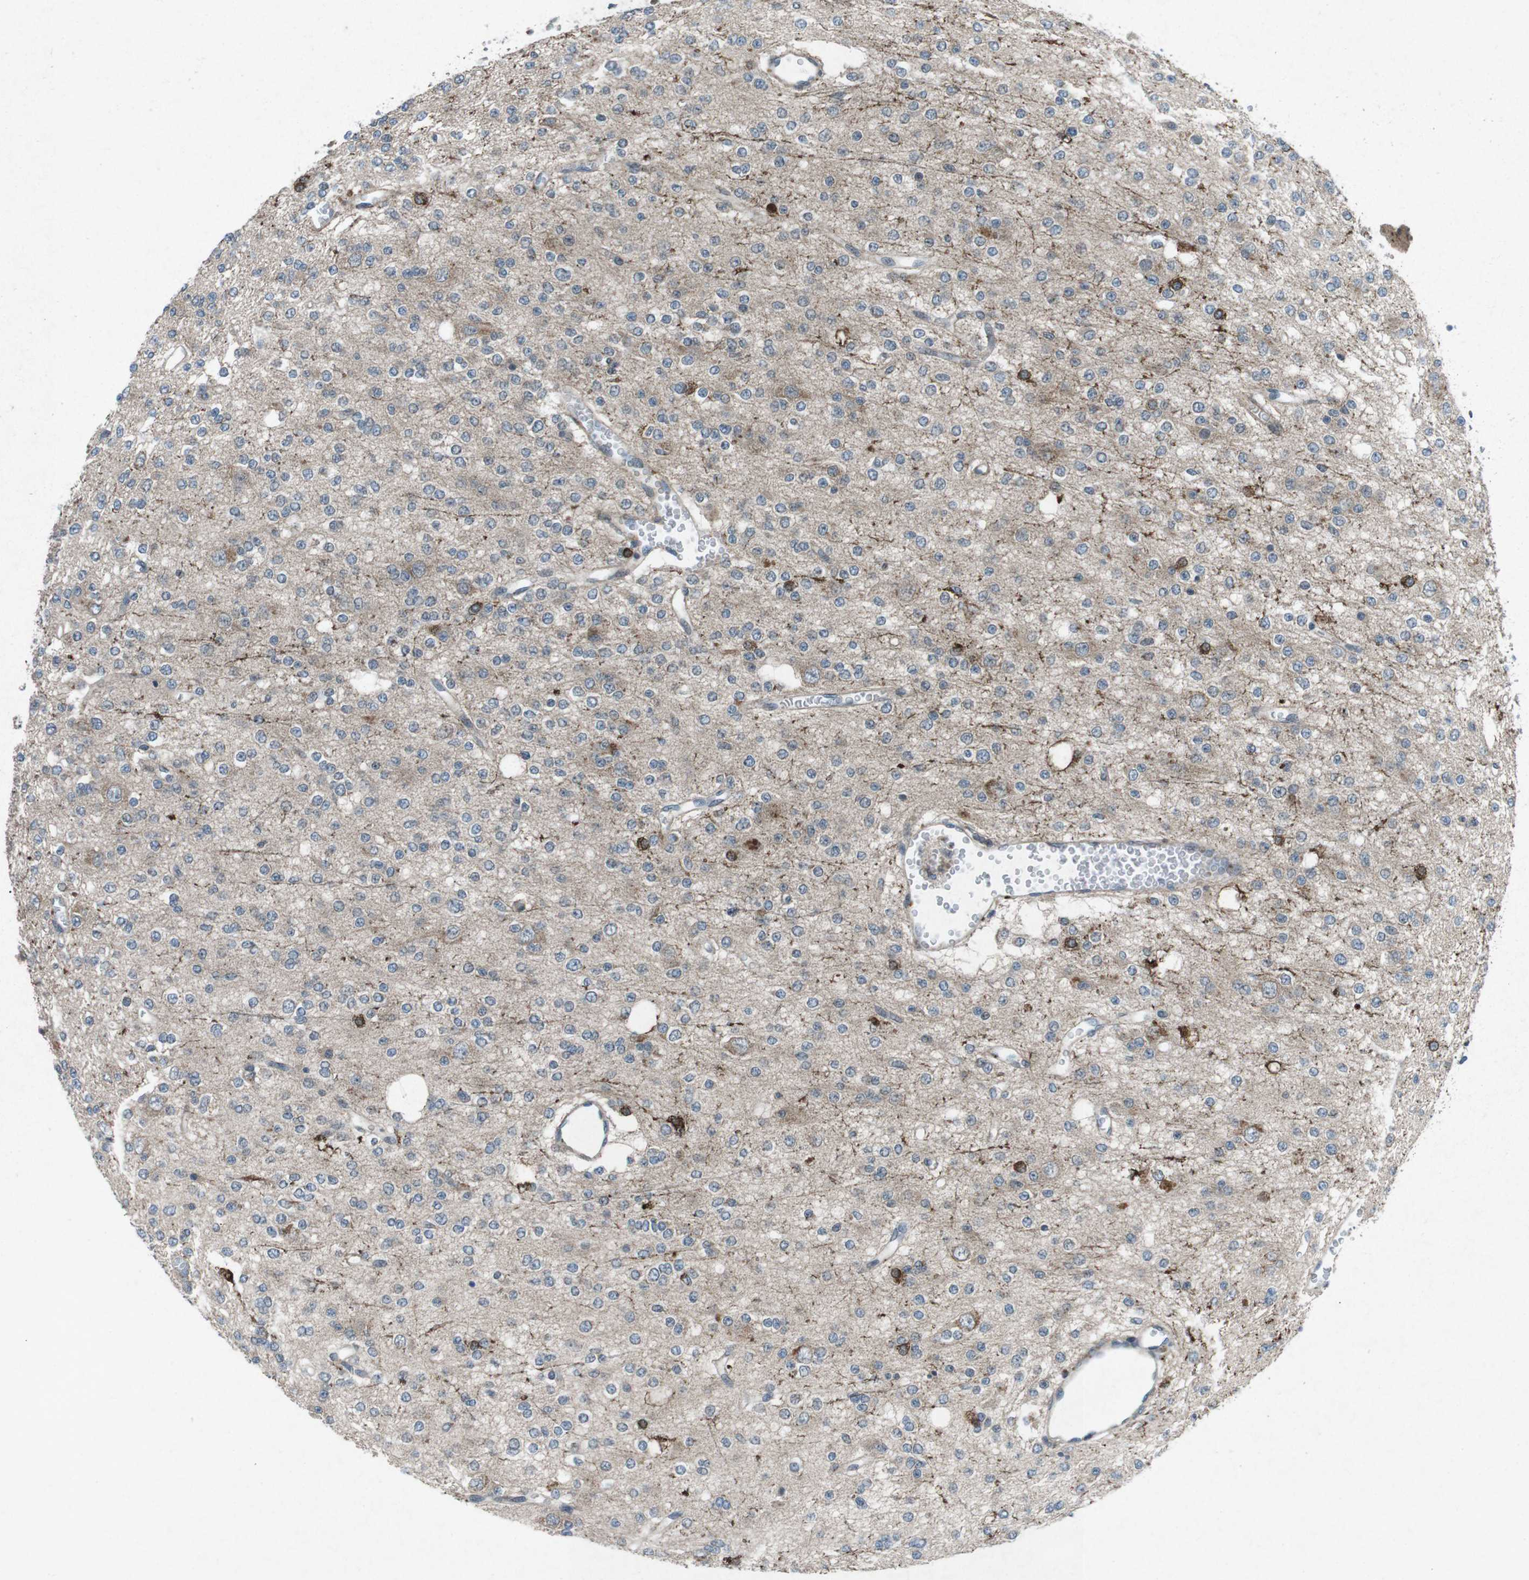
{"staining": {"intensity": "weak", "quantity": "<25%", "location": "cytoplasmic/membranous"}, "tissue": "glioma", "cell_type": "Tumor cells", "image_type": "cancer", "snomed": [{"axis": "morphology", "description": "Glioma, malignant, Low grade"}, {"axis": "topography", "description": "Brain"}], "caption": "An IHC histopathology image of glioma is shown. There is no staining in tumor cells of glioma.", "gene": "CDK16", "patient": {"sex": "male", "age": 38}}